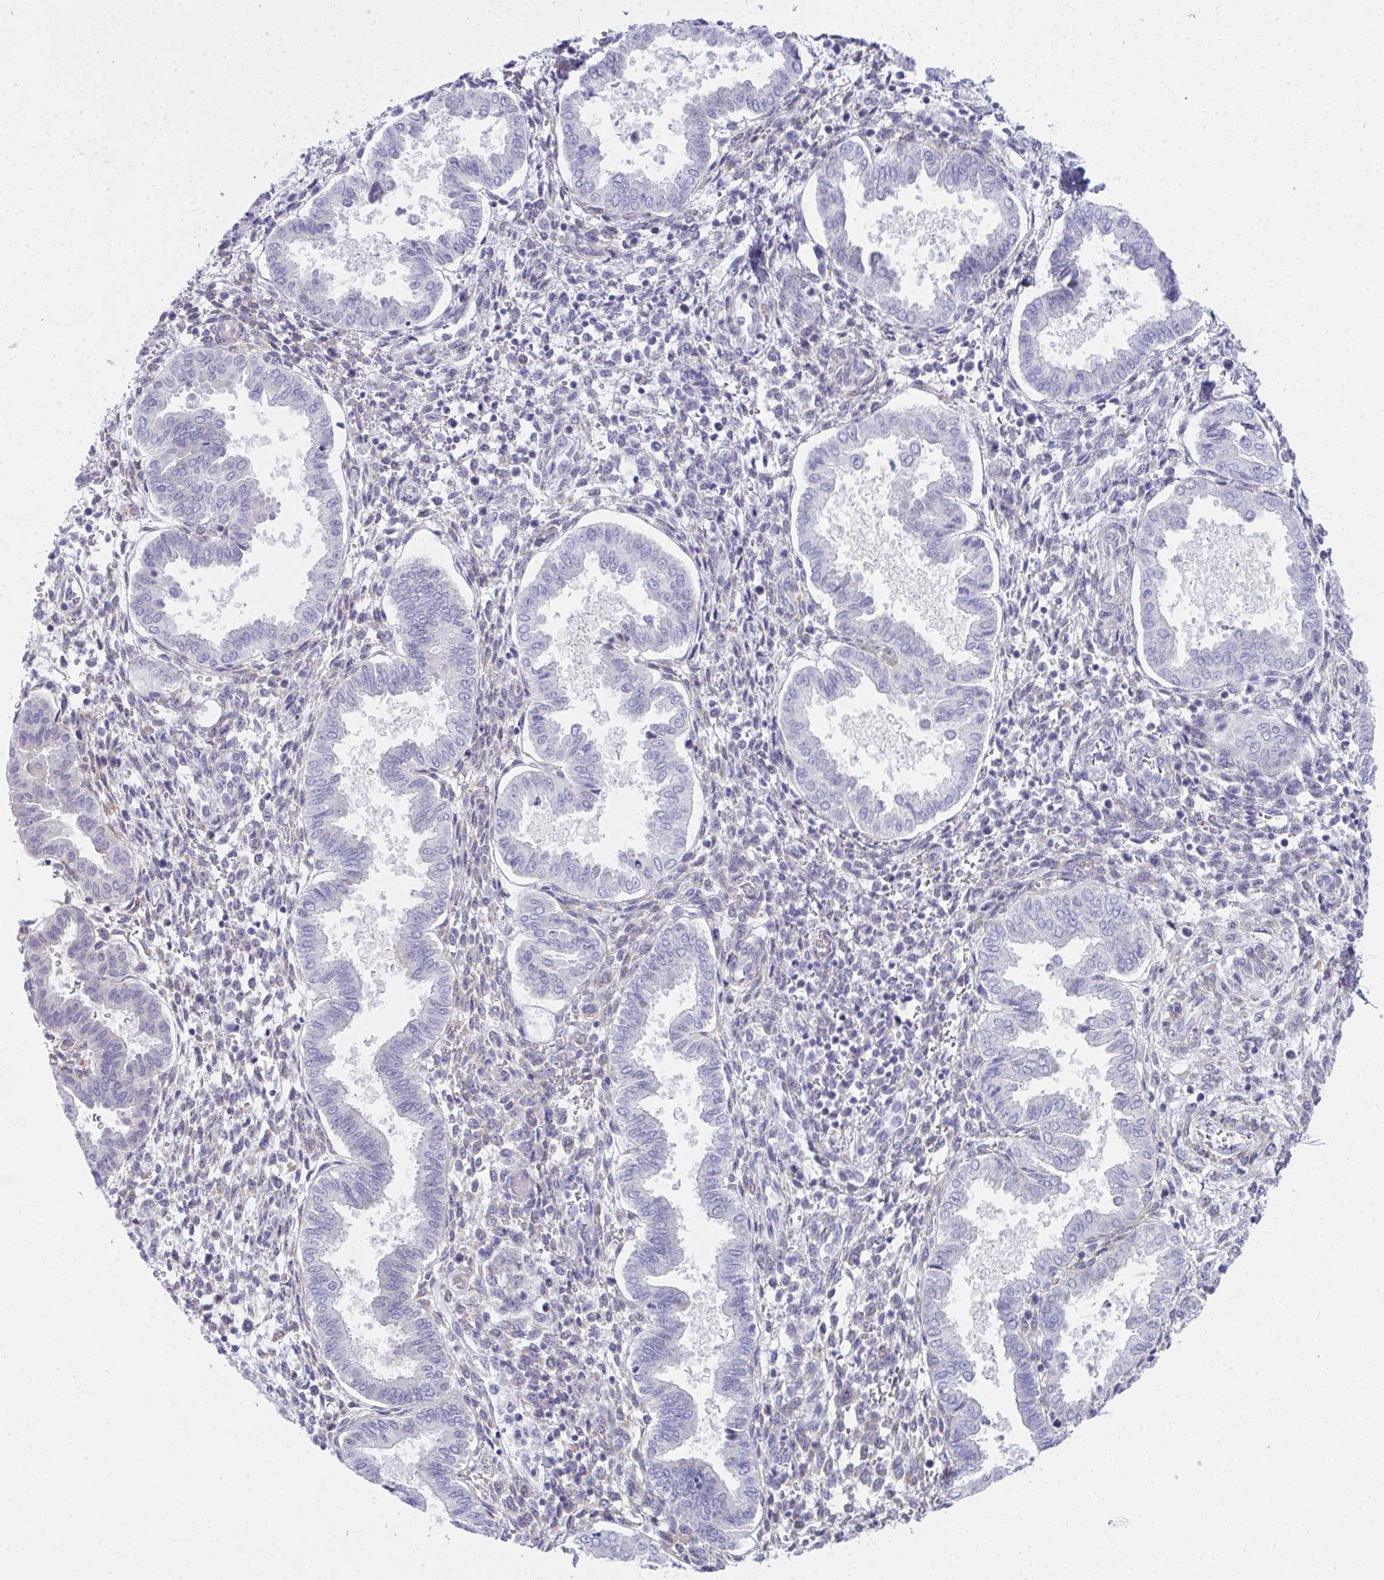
{"staining": {"intensity": "negative", "quantity": "none", "location": "none"}, "tissue": "endometrium", "cell_type": "Cells in endometrial stroma", "image_type": "normal", "snomed": [{"axis": "morphology", "description": "Normal tissue, NOS"}, {"axis": "topography", "description": "Endometrium"}], "caption": "Protein analysis of unremarkable endometrium exhibits no significant expression in cells in endometrial stroma.", "gene": "PUS7L", "patient": {"sex": "female", "age": 24}}